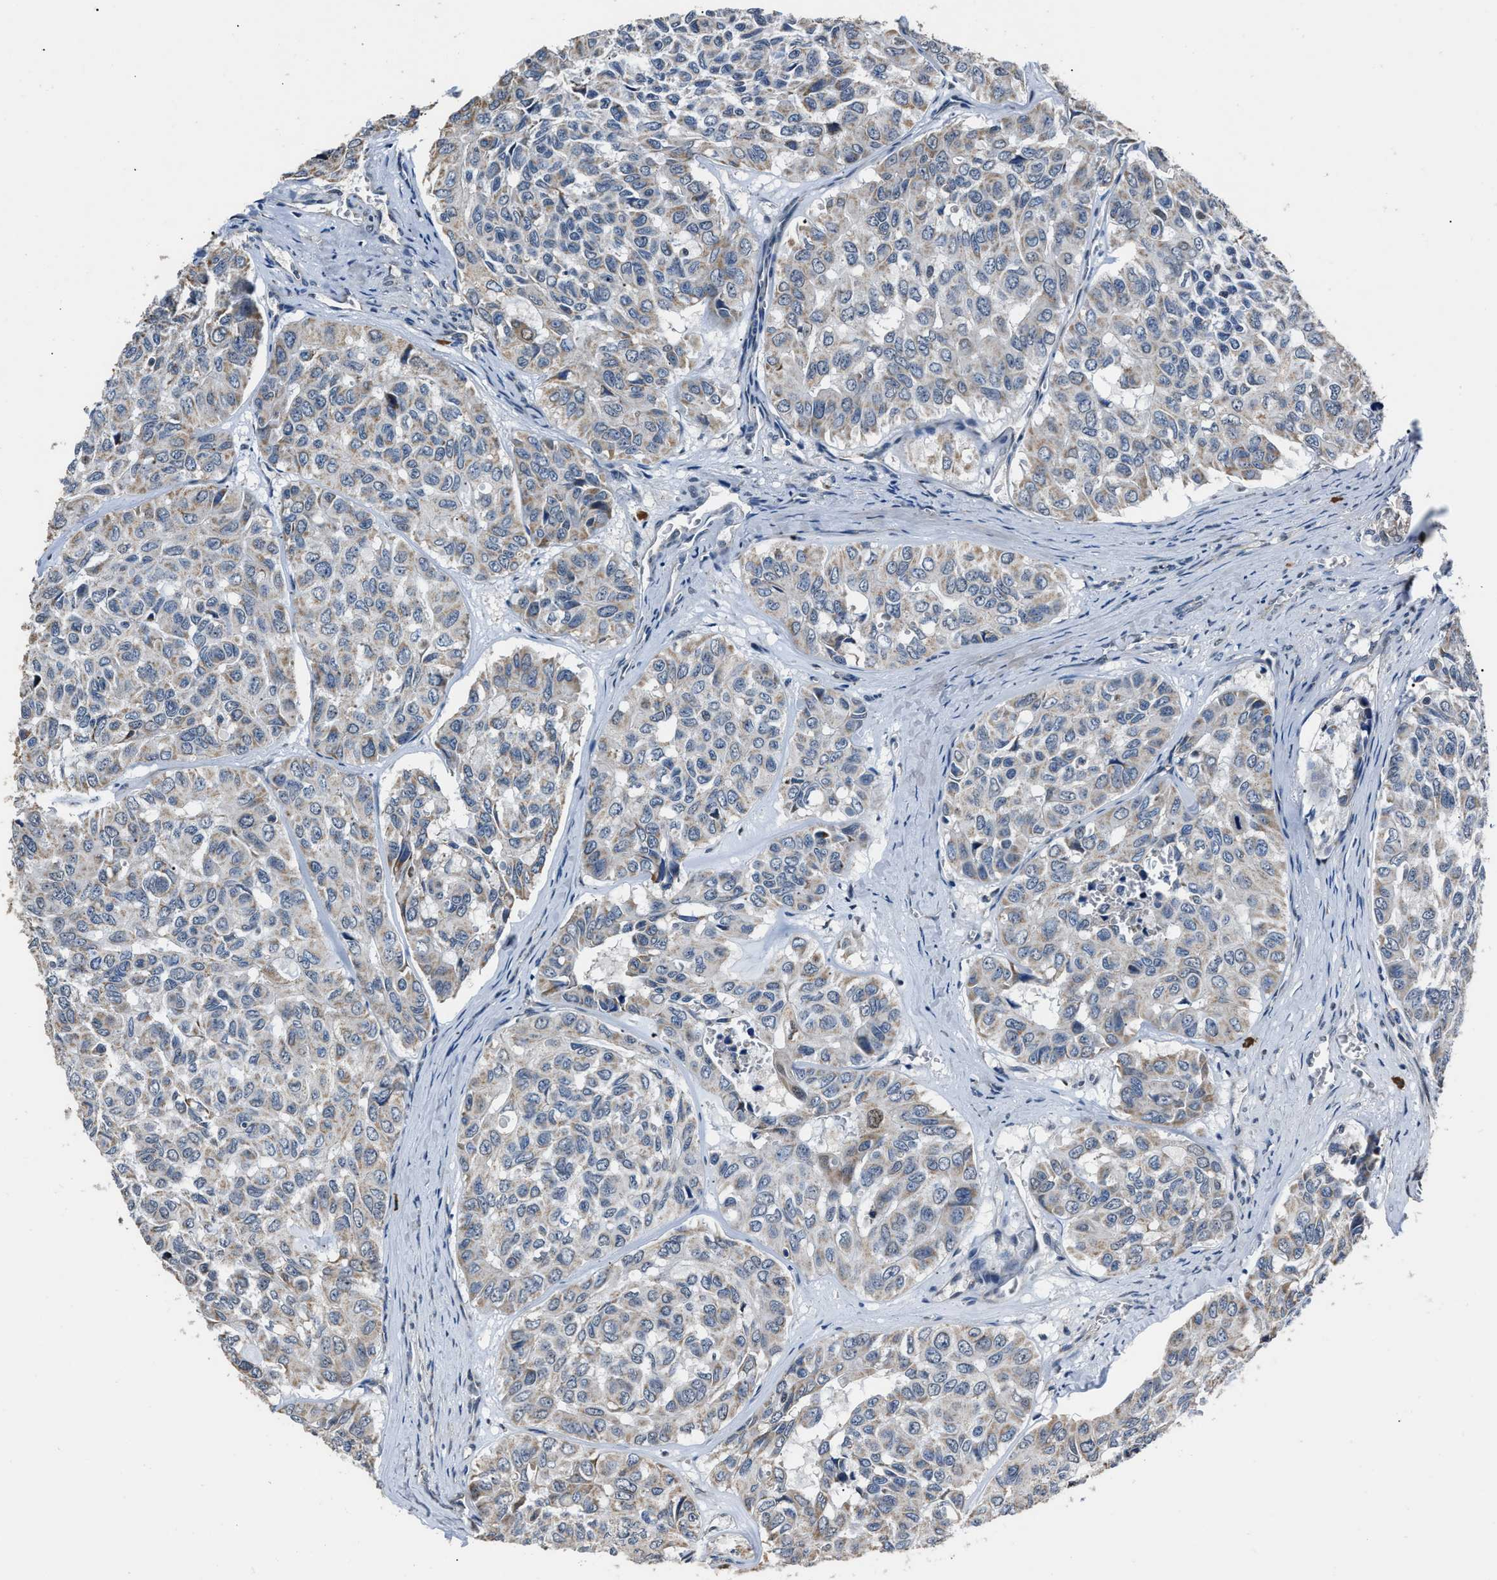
{"staining": {"intensity": "weak", "quantity": "25%-75%", "location": "cytoplasmic/membranous"}, "tissue": "head and neck cancer", "cell_type": "Tumor cells", "image_type": "cancer", "snomed": [{"axis": "morphology", "description": "Adenocarcinoma, NOS"}, {"axis": "topography", "description": "Salivary gland, NOS"}, {"axis": "topography", "description": "Head-Neck"}], "caption": "Immunohistochemical staining of head and neck cancer (adenocarcinoma) reveals low levels of weak cytoplasmic/membranous protein positivity in approximately 25%-75% of tumor cells.", "gene": "NSUN5", "patient": {"sex": "female", "age": 76}}